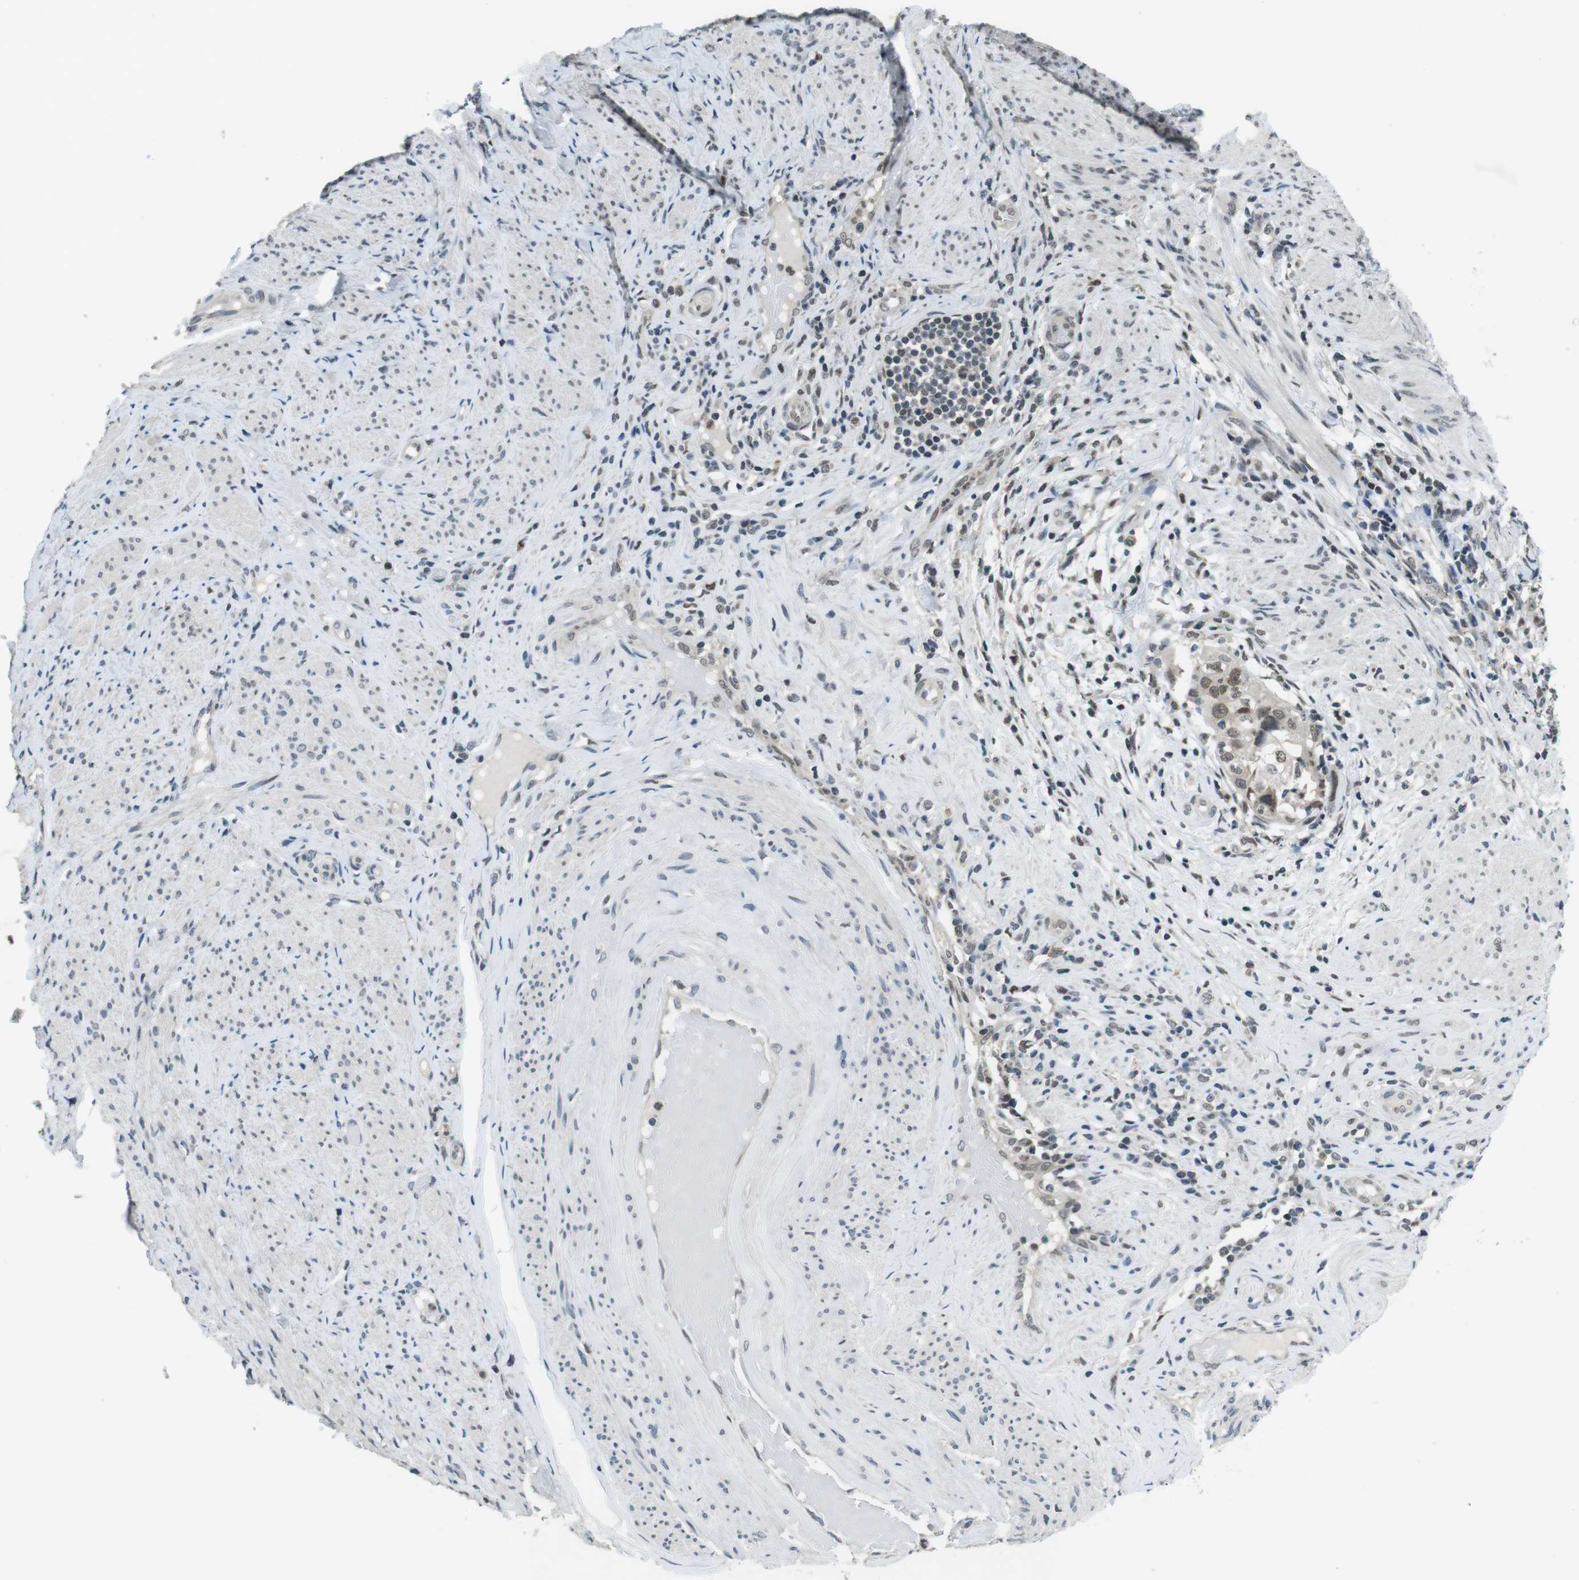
{"staining": {"intensity": "weak", "quantity": ">75%", "location": "nuclear"}, "tissue": "endometrial cancer", "cell_type": "Tumor cells", "image_type": "cancer", "snomed": [{"axis": "morphology", "description": "Adenocarcinoma, NOS"}, {"axis": "topography", "description": "Endometrium"}], "caption": "Adenocarcinoma (endometrial) tissue exhibits weak nuclear expression in about >75% of tumor cells, visualized by immunohistochemistry.", "gene": "NEK4", "patient": {"sex": "female", "age": 85}}